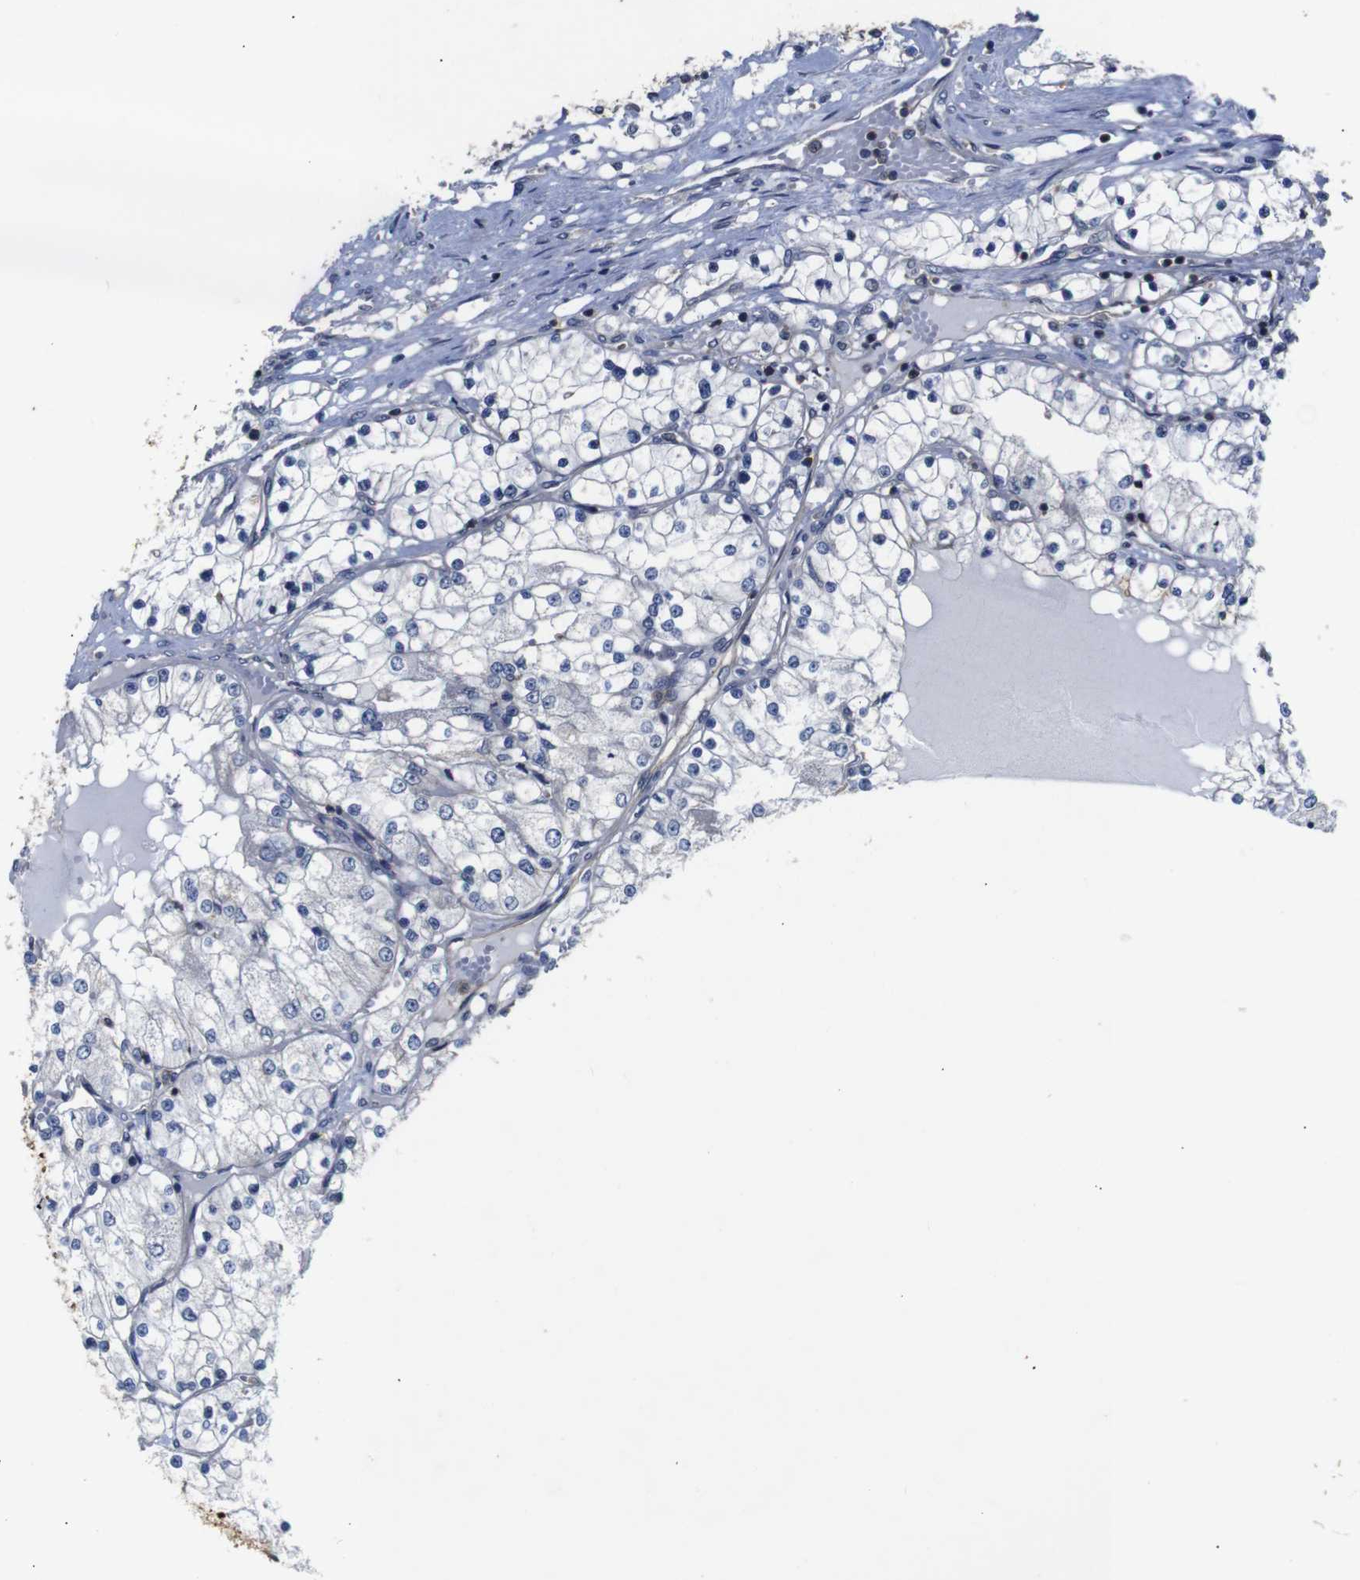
{"staining": {"intensity": "negative", "quantity": "none", "location": "none"}, "tissue": "renal cancer", "cell_type": "Tumor cells", "image_type": "cancer", "snomed": [{"axis": "morphology", "description": "Adenocarcinoma, NOS"}, {"axis": "topography", "description": "Kidney"}], "caption": "The micrograph displays no significant staining in tumor cells of adenocarcinoma (renal).", "gene": "BRWD3", "patient": {"sex": "male", "age": 68}}